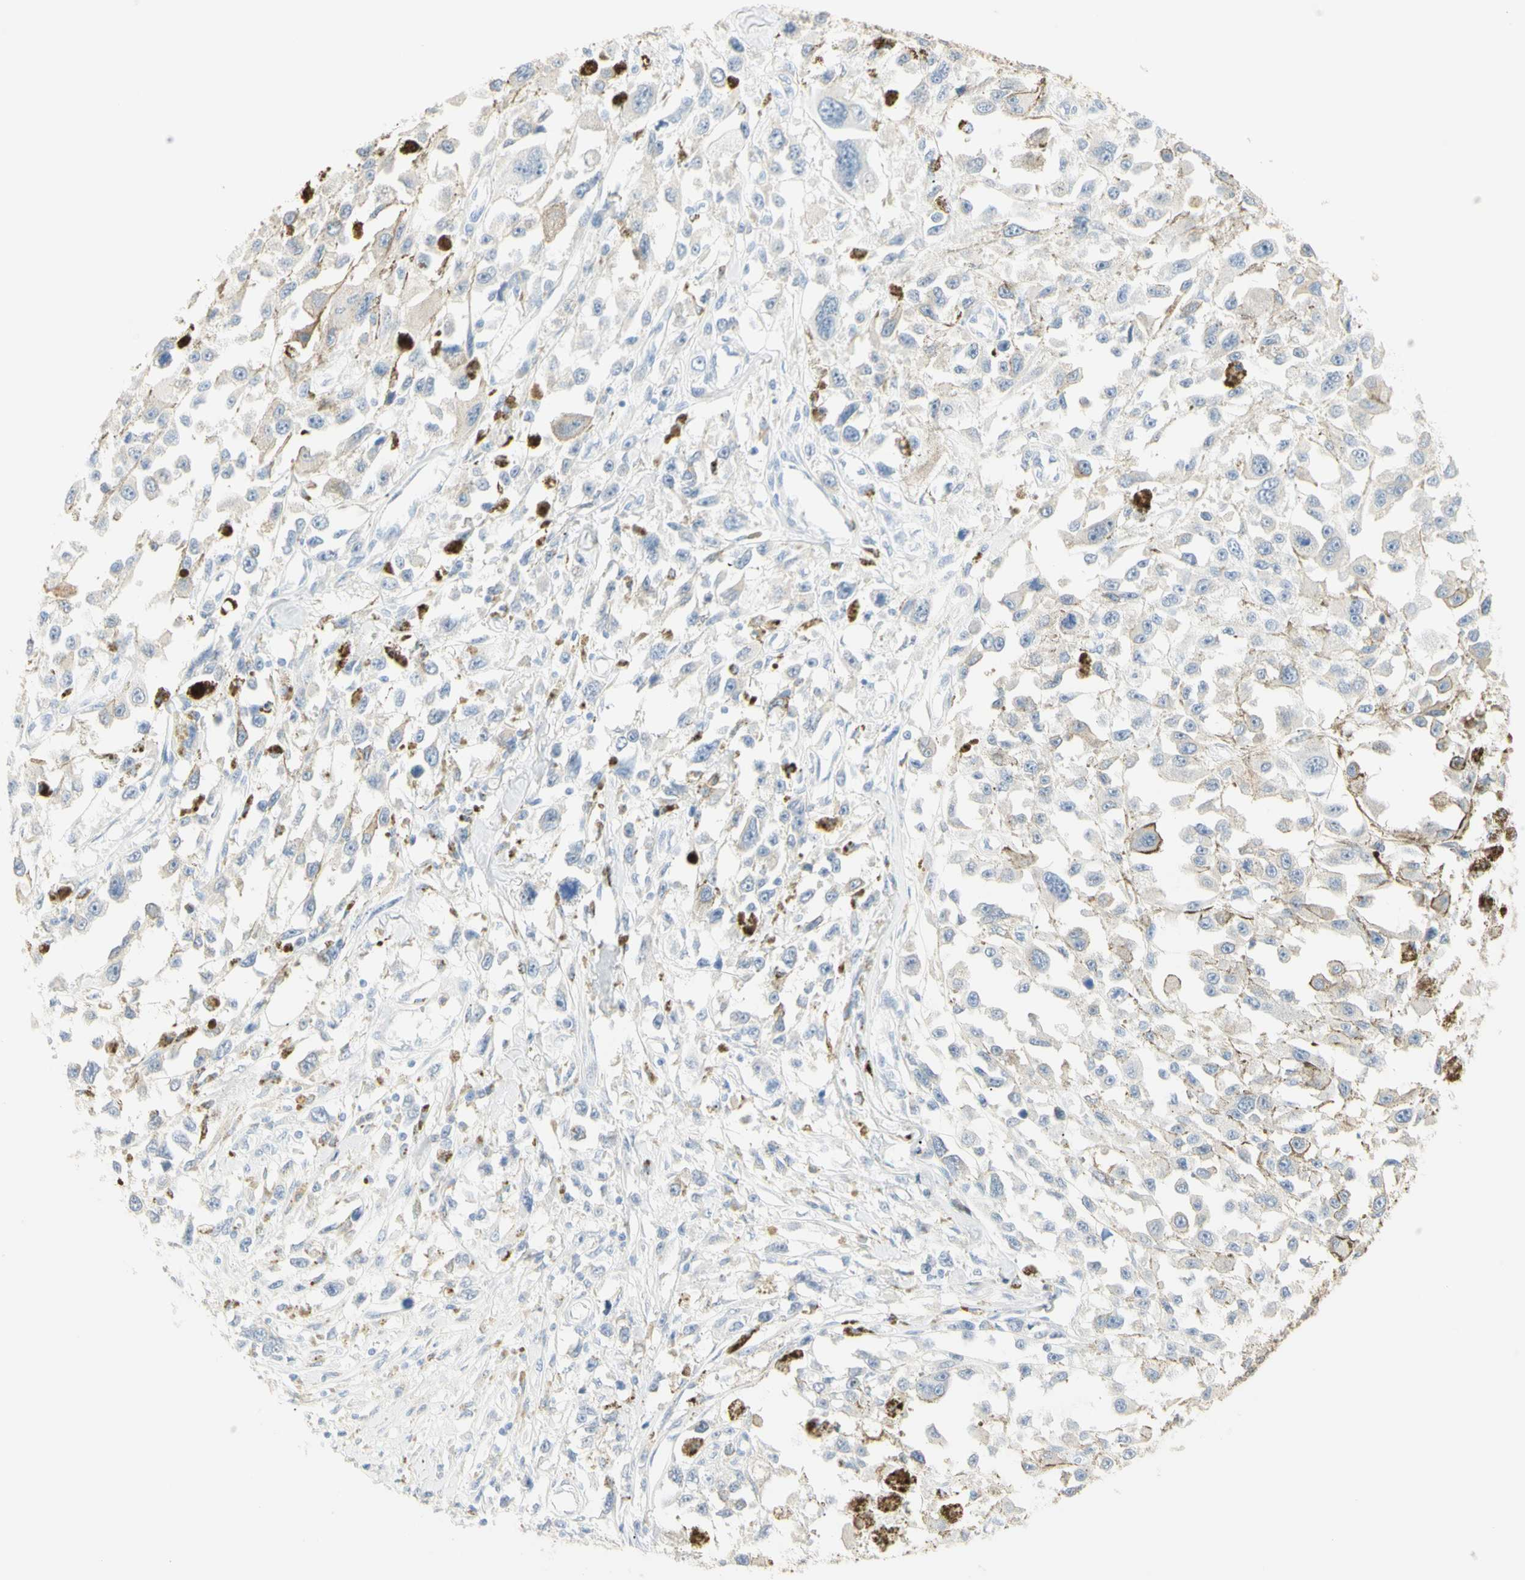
{"staining": {"intensity": "negative", "quantity": "none", "location": "none"}, "tissue": "melanoma", "cell_type": "Tumor cells", "image_type": "cancer", "snomed": [{"axis": "morphology", "description": "Malignant melanoma, Metastatic site"}, {"axis": "topography", "description": "Lymph node"}], "caption": "Immunohistochemistry (IHC) photomicrograph of neoplastic tissue: melanoma stained with DAB demonstrates no significant protein staining in tumor cells.", "gene": "B4GALNT3", "patient": {"sex": "male", "age": 59}}